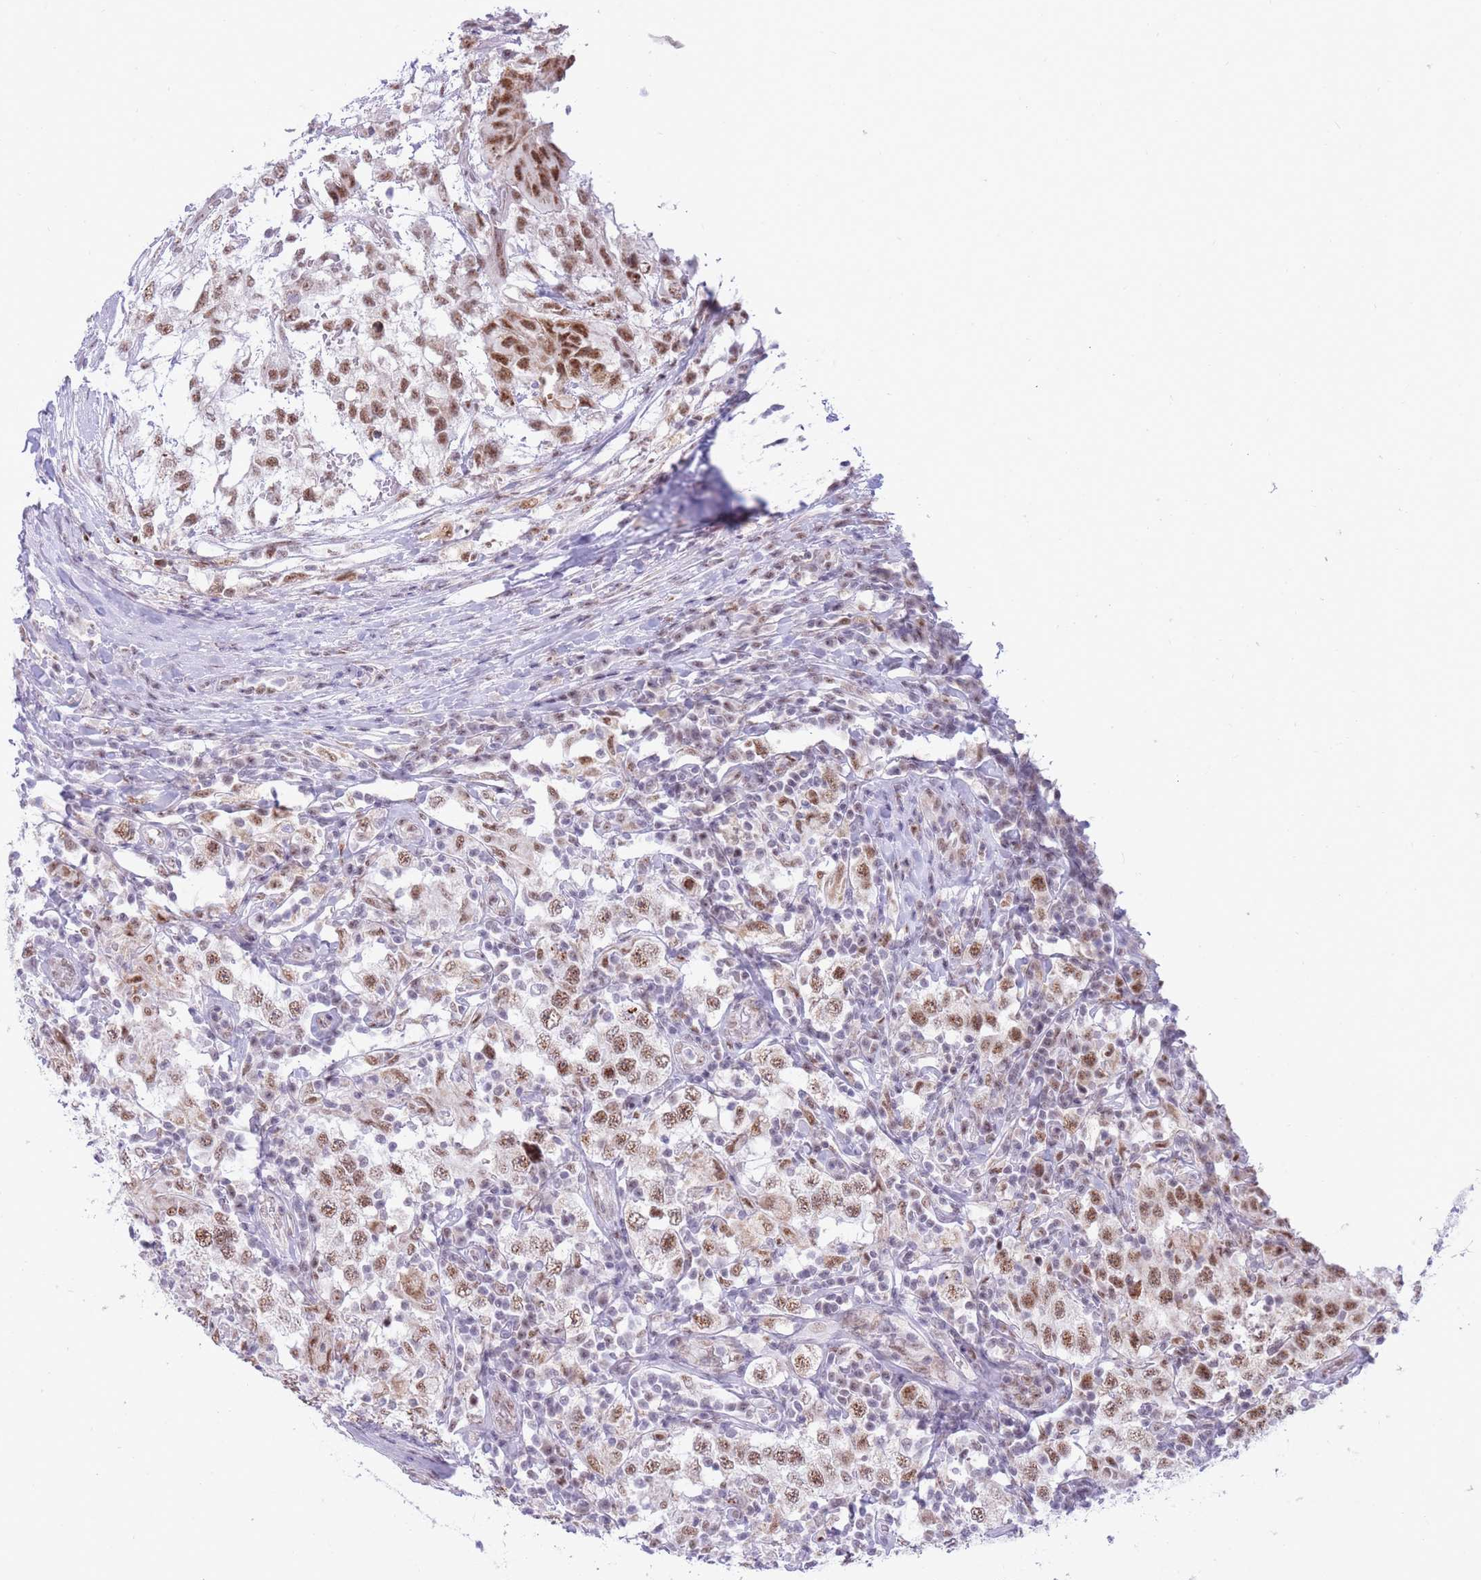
{"staining": {"intensity": "moderate", "quantity": ">75%", "location": "nuclear"}, "tissue": "testis cancer", "cell_type": "Tumor cells", "image_type": "cancer", "snomed": [{"axis": "morphology", "description": "Seminoma, NOS"}, {"axis": "morphology", "description": "Carcinoma, Embryonal, NOS"}, {"axis": "topography", "description": "Testis"}], "caption": "Tumor cells demonstrate medium levels of moderate nuclear expression in about >75% of cells in human embryonal carcinoma (testis).", "gene": "CYP2B6", "patient": {"sex": "male", "age": 41}}